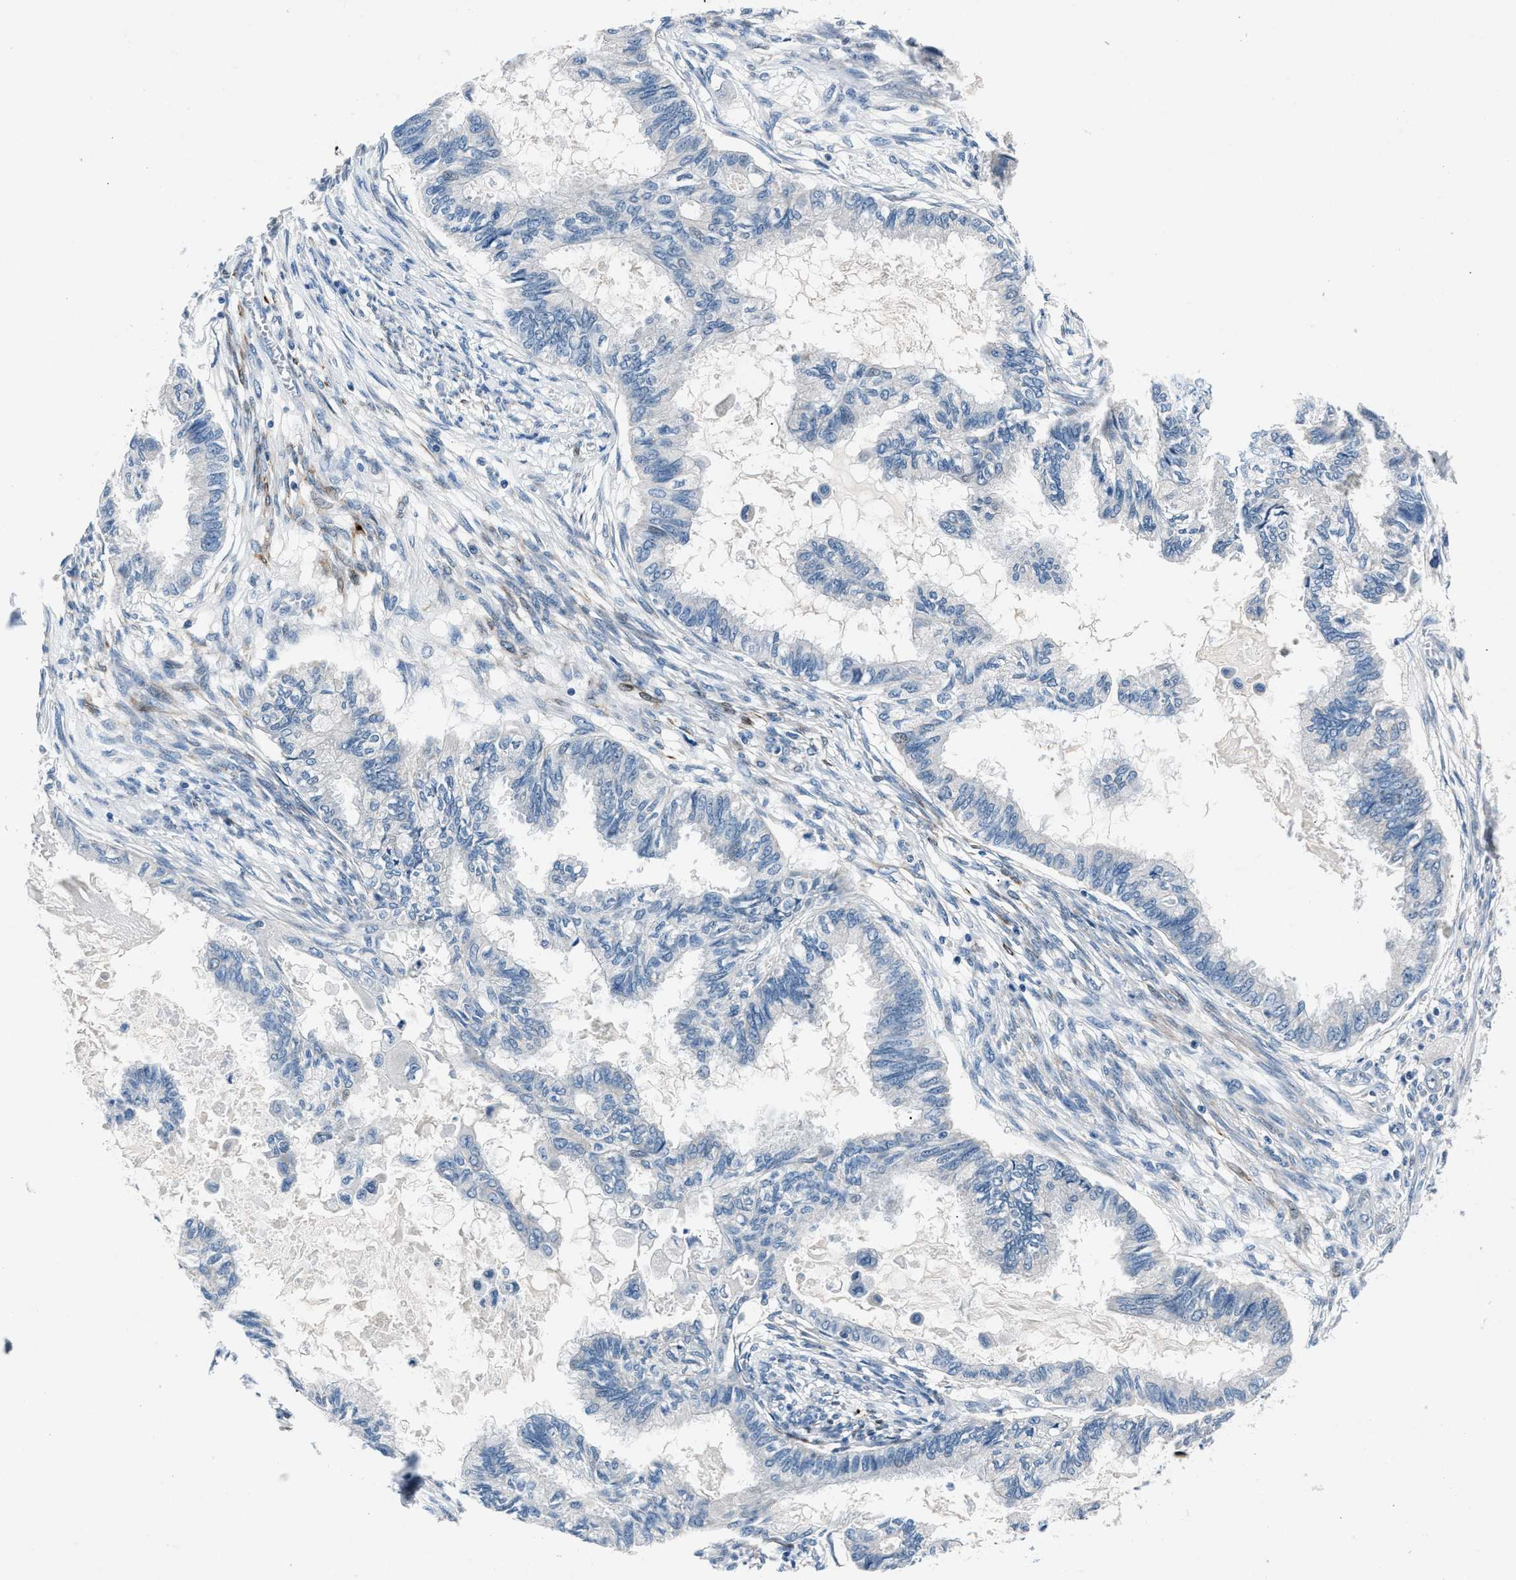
{"staining": {"intensity": "negative", "quantity": "none", "location": "none"}, "tissue": "cervical cancer", "cell_type": "Tumor cells", "image_type": "cancer", "snomed": [{"axis": "morphology", "description": "Normal tissue, NOS"}, {"axis": "morphology", "description": "Adenocarcinoma, NOS"}, {"axis": "topography", "description": "Cervix"}, {"axis": "topography", "description": "Endometrium"}], "caption": "IHC histopathology image of human cervical cancer (adenocarcinoma) stained for a protein (brown), which reveals no expression in tumor cells.", "gene": "DENND6B", "patient": {"sex": "female", "age": 86}}